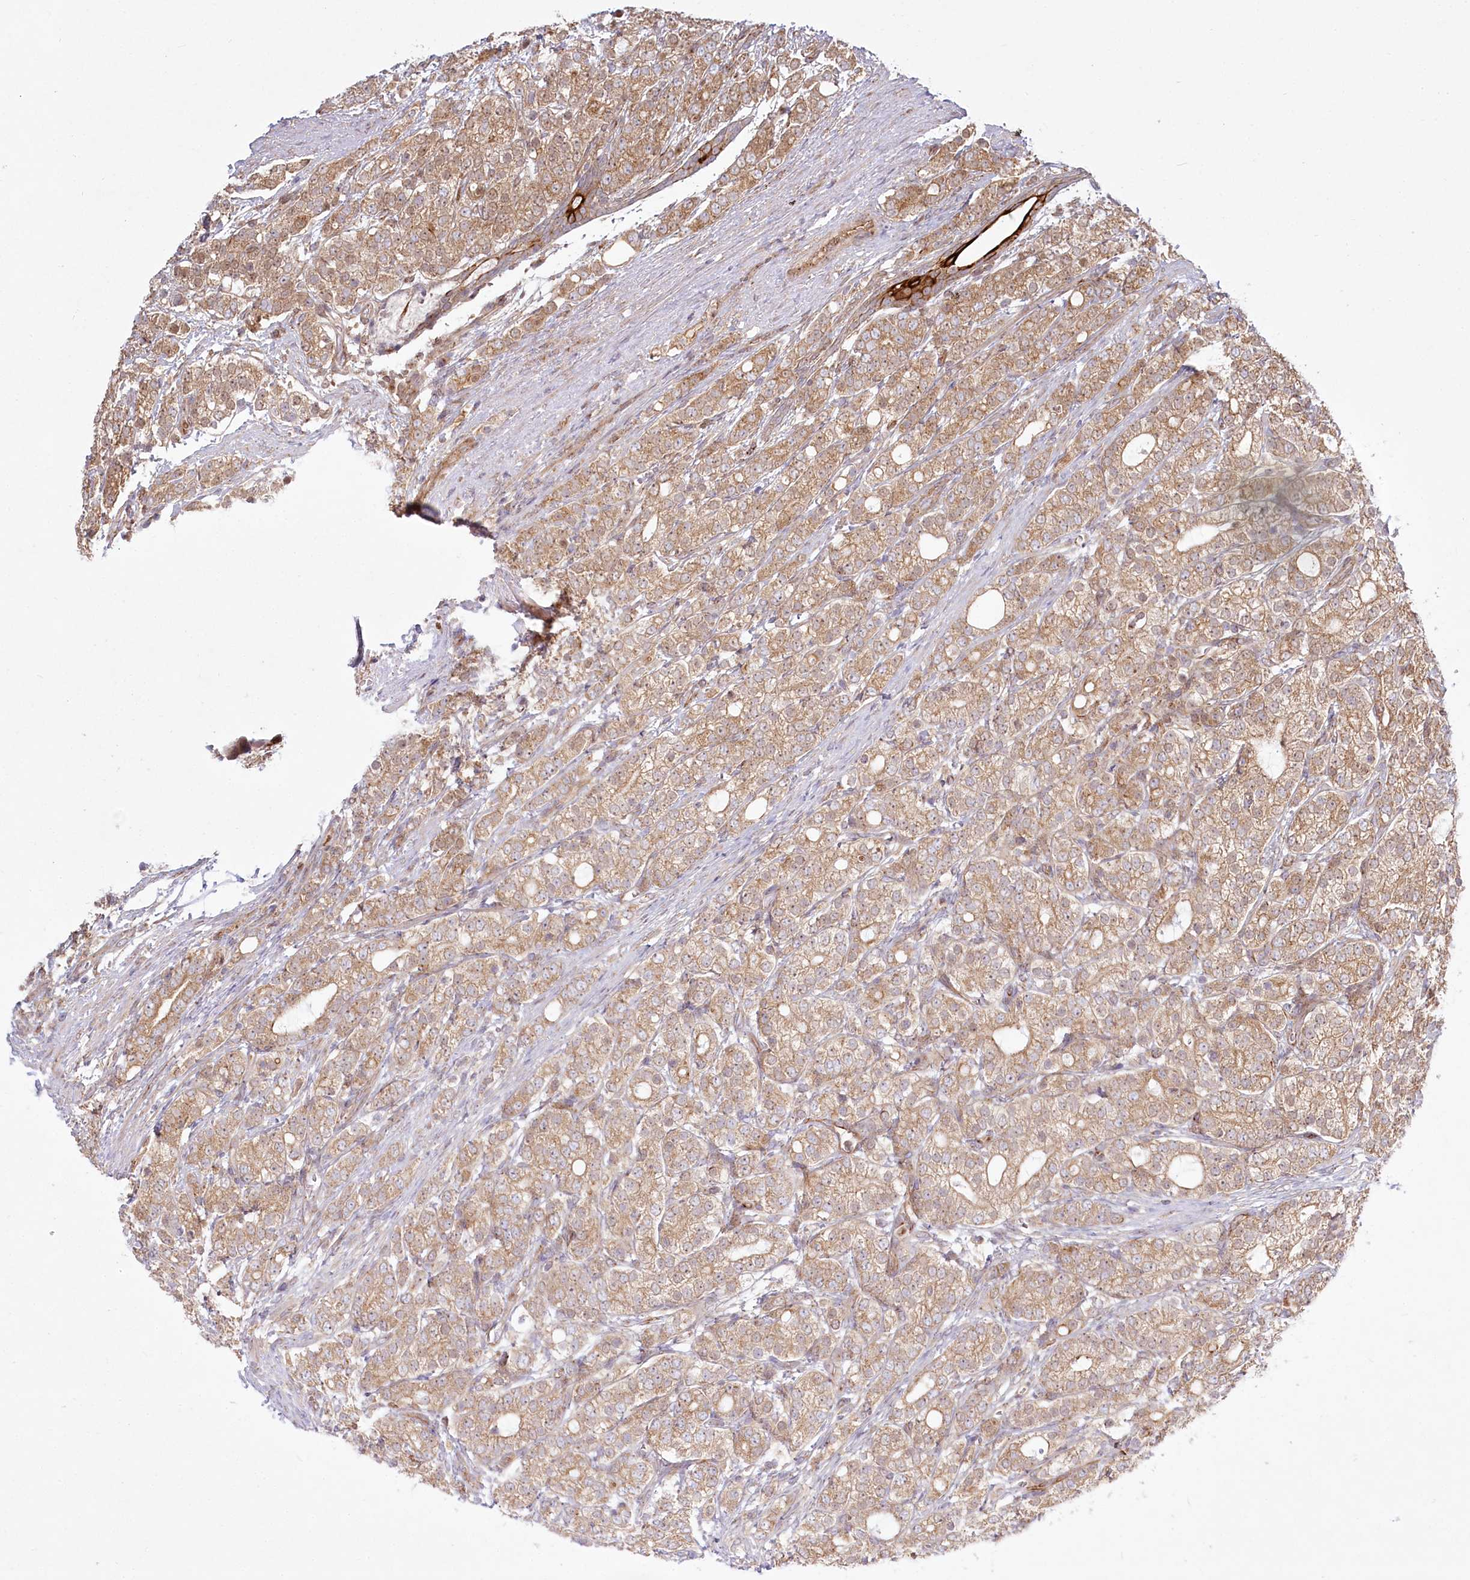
{"staining": {"intensity": "moderate", "quantity": ">75%", "location": "cytoplasmic/membranous"}, "tissue": "prostate cancer", "cell_type": "Tumor cells", "image_type": "cancer", "snomed": [{"axis": "morphology", "description": "Adenocarcinoma, High grade"}, {"axis": "topography", "description": "Prostate"}], "caption": "Adenocarcinoma (high-grade) (prostate) stained for a protein displays moderate cytoplasmic/membranous positivity in tumor cells. (DAB (3,3'-diaminobenzidine) = brown stain, brightfield microscopy at high magnification).", "gene": "COMMD3", "patient": {"sex": "male", "age": 57}}